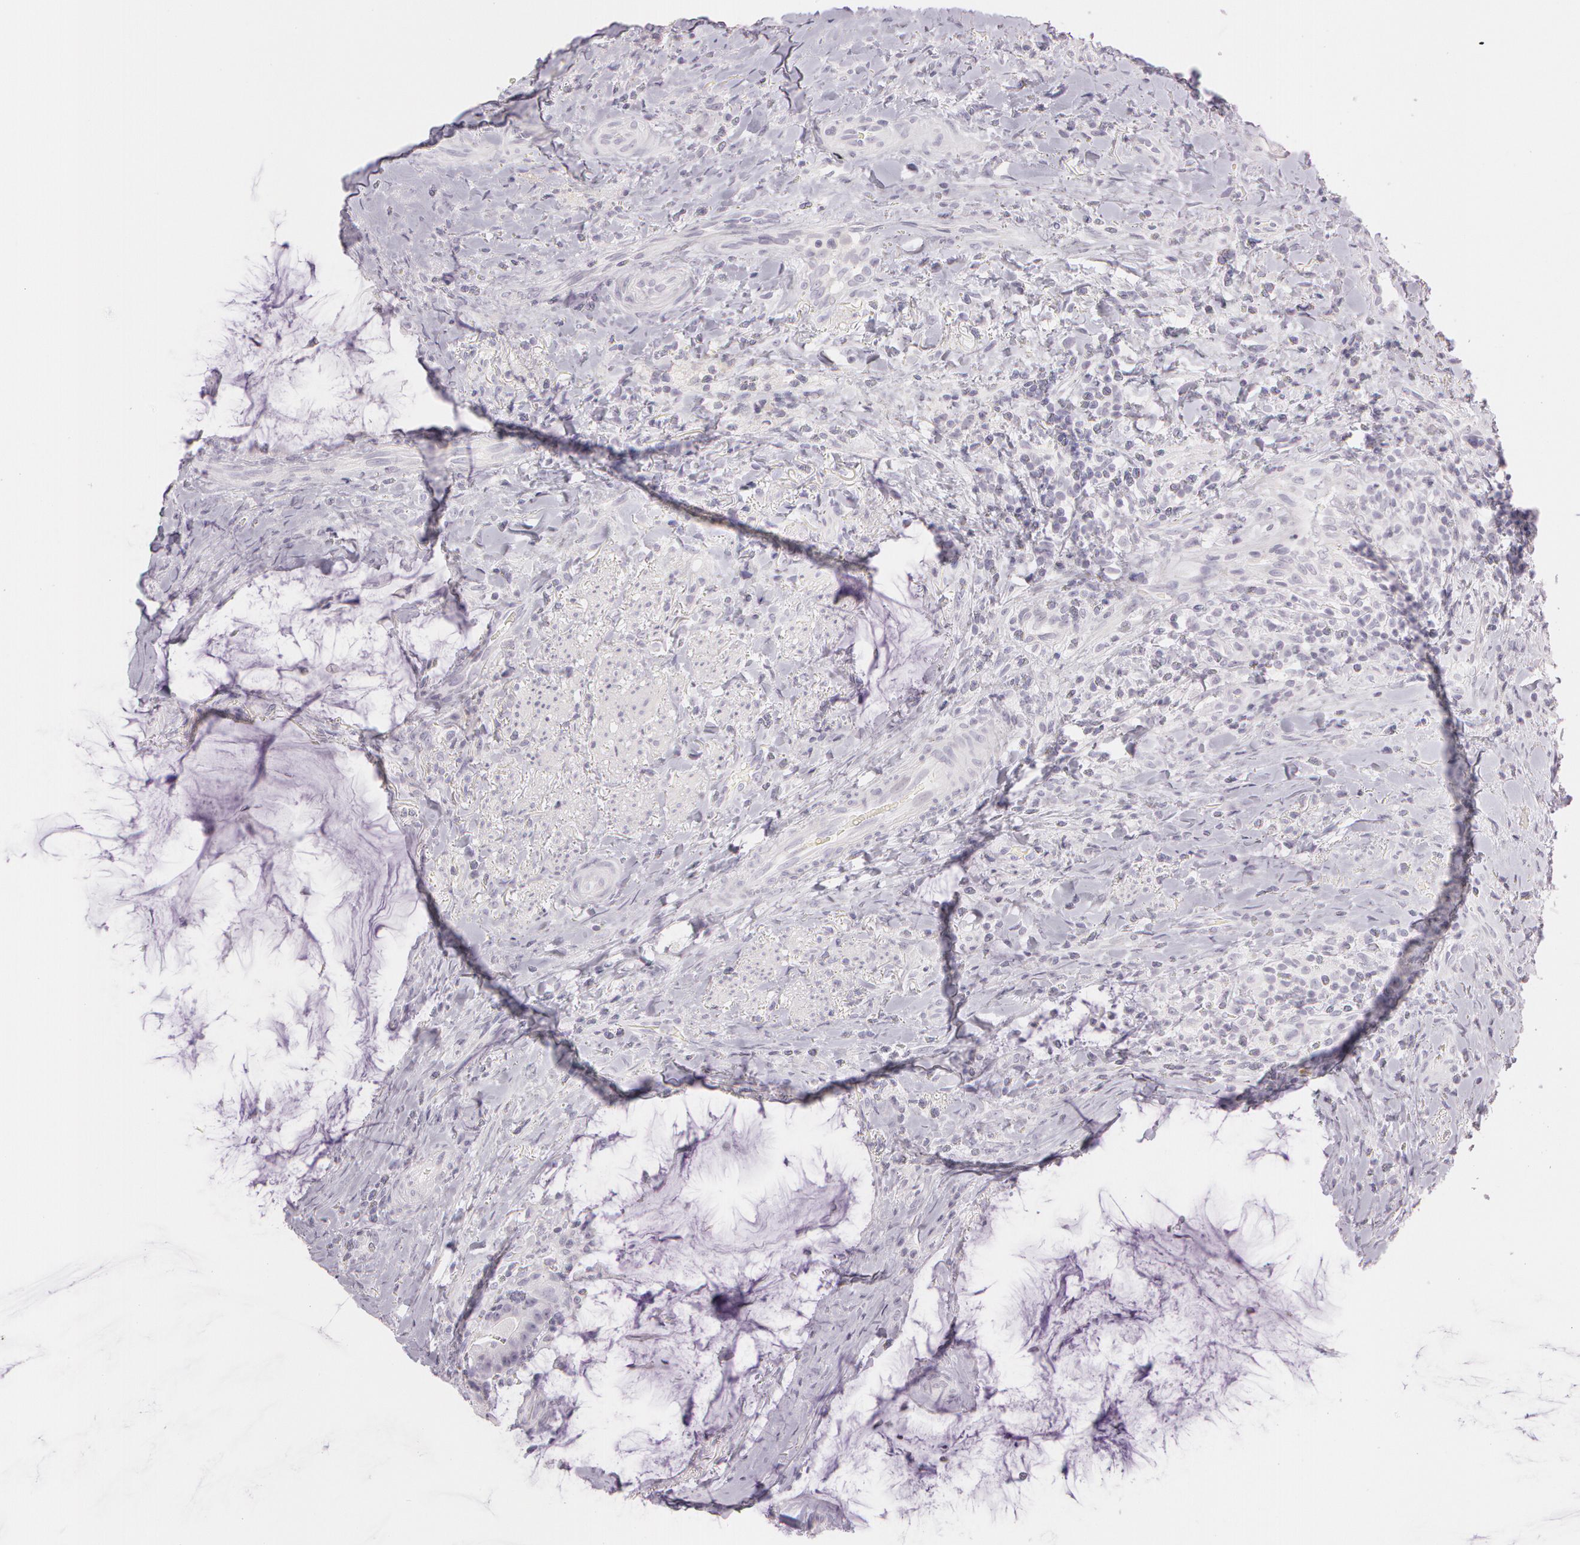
{"staining": {"intensity": "negative", "quantity": "none", "location": "none"}, "tissue": "colorectal cancer", "cell_type": "Tumor cells", "image_type": "cancer", "snomed": [{"axis": "morphology", "description": "Adenocarcinoma, NOS"}, {"axis": "topography", "description": "Rectum"}], "caption": "High power microscopy photomicrograph of an immunohistochemistry (IHC) photomicrograph of colorectal cancer (adenocarcinoma), revealing no significant positivity in tumor cells.", "gene": "OTC", "patient": {"sex": "female", "age": 71}}